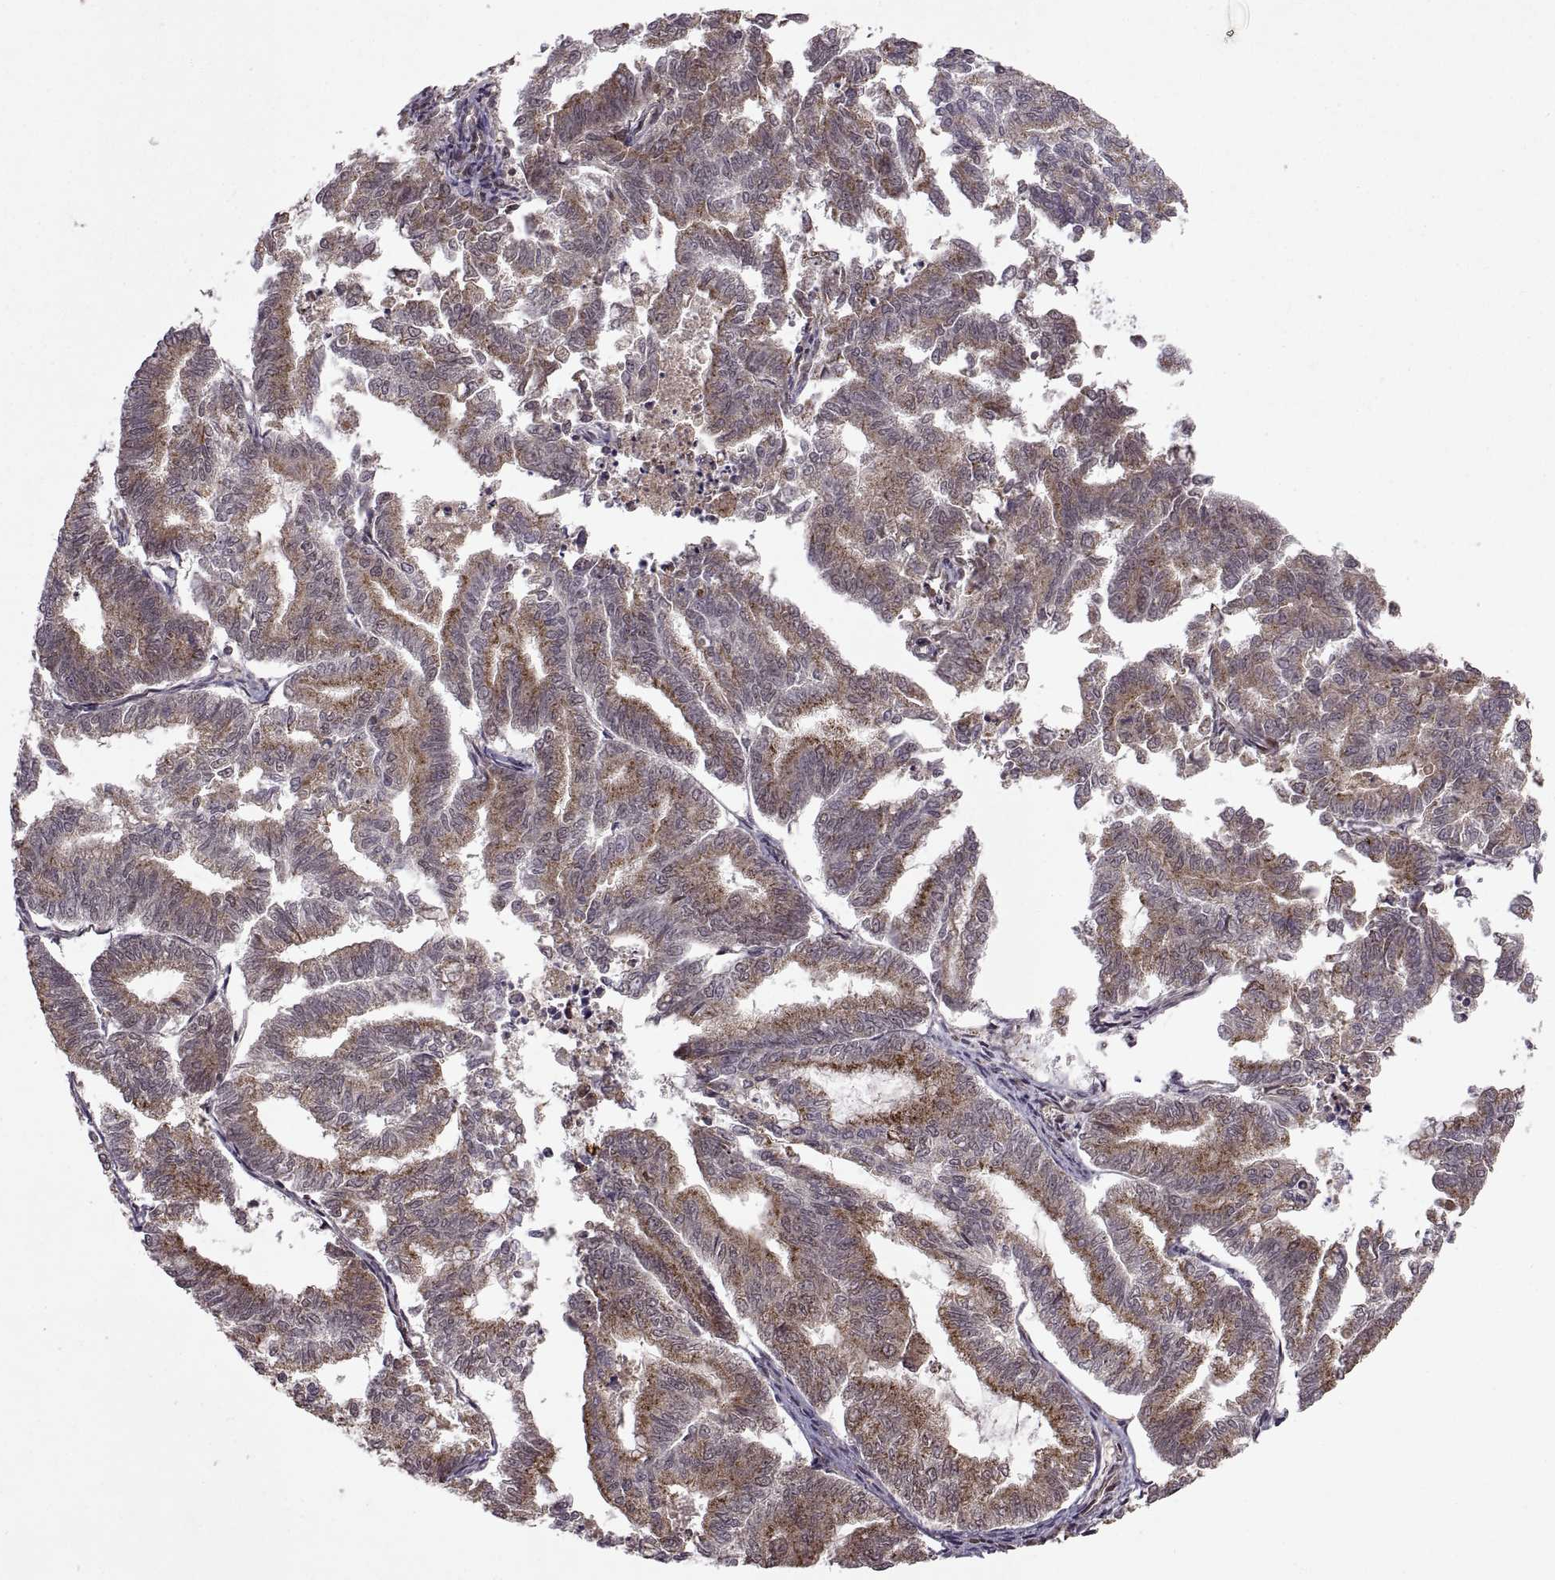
{"staining": {"intensity": "moderate", "quantity": ">75%", "location": "cytoplasmic/membranous"}, "tissue": "endometrial cancer", "cell_type": "Tumor cells", "image_type": "cancer", "snomed": [{"axis": "morphology", "description": "Adenocarcinoma, NOS"}, {"axis": "topography", "description": "Endometrium"}], "caption": "Immunohistochemistry (IHC) micrograph of adenocarcinoma (endometrial) stained for a protein (brown), which shows medium levels of moderate cytoplasmic/membranous positivity in about >75% of tumor cells.", "gene": "PTOV1", "patient": {"sex": "female", "age": 79}}